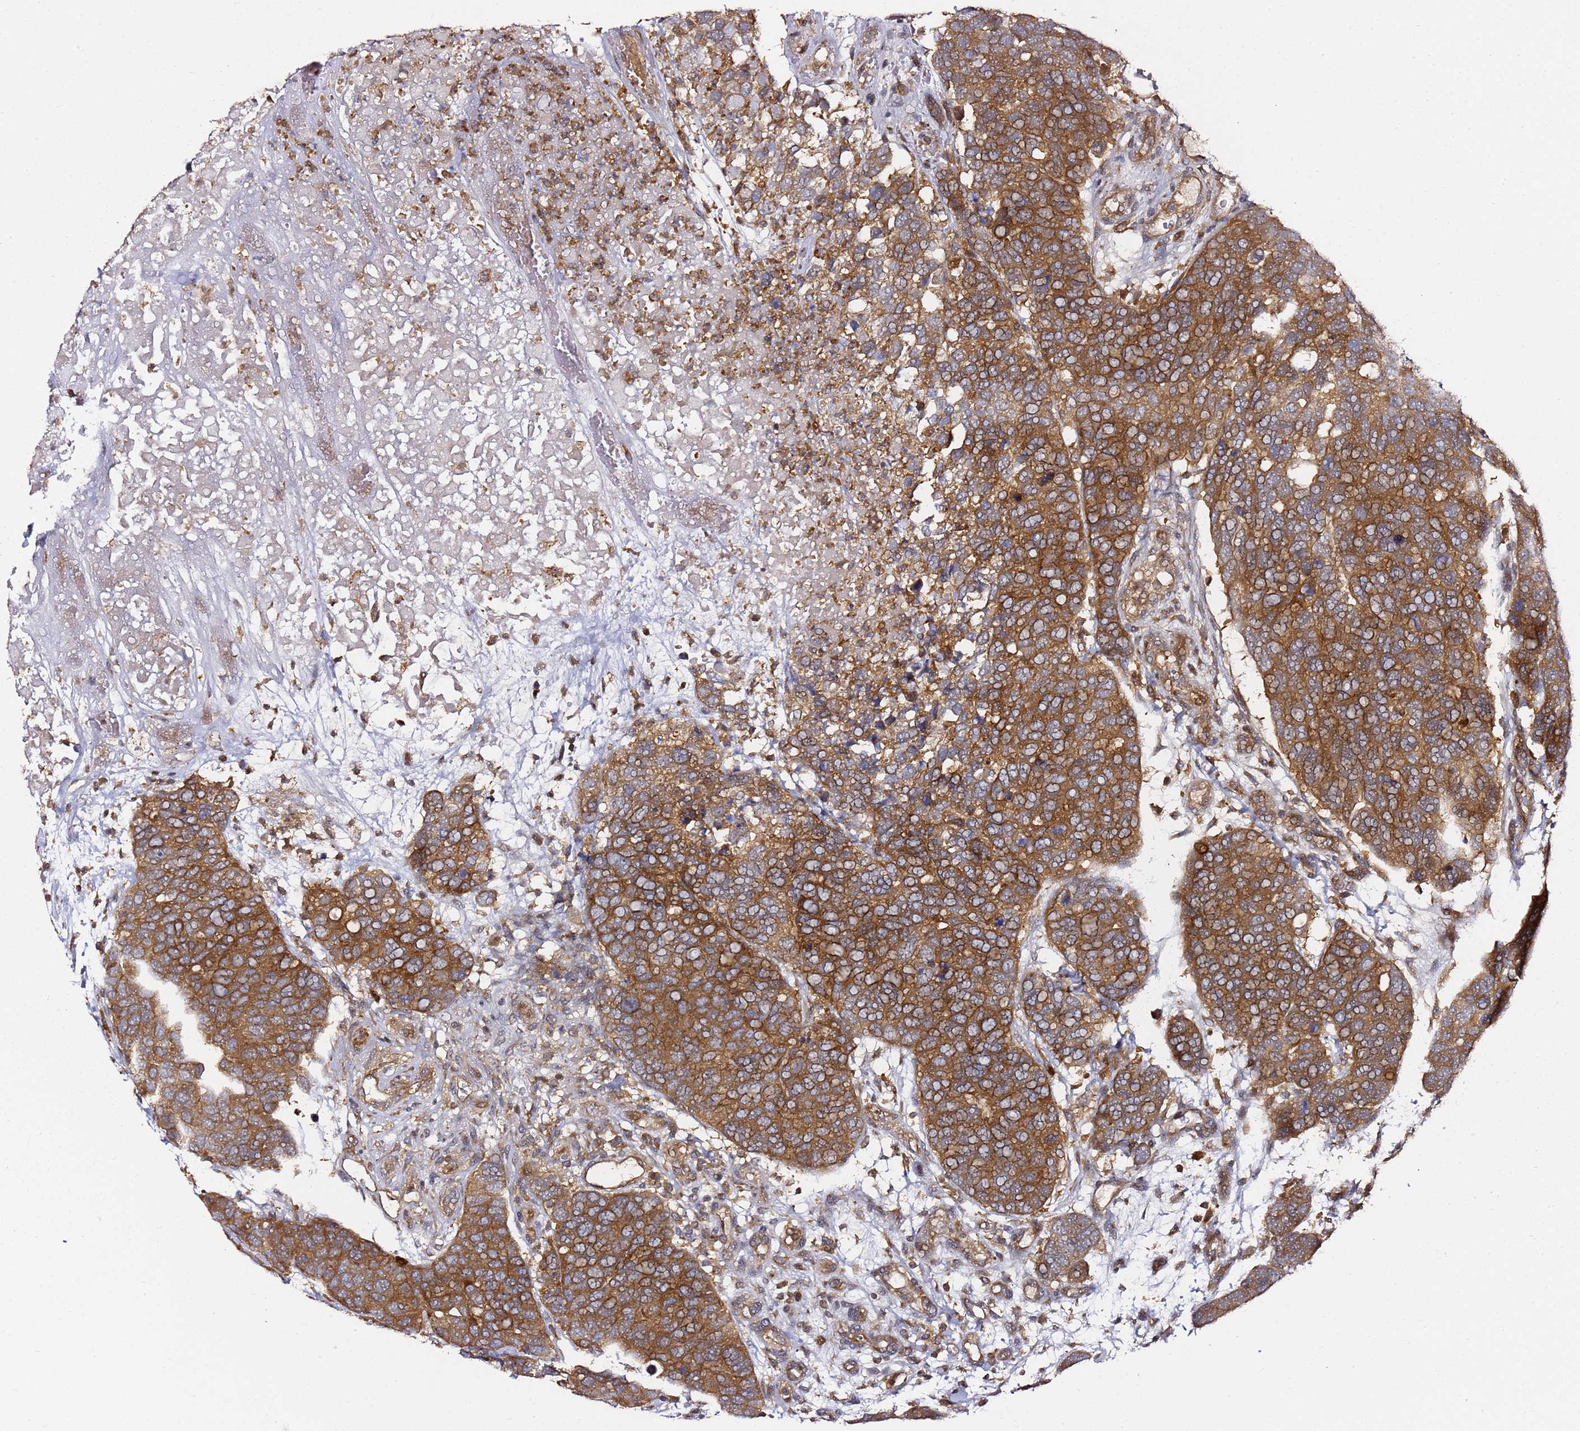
{"staining": {"intensity": "moderate", "quantity": ">75%", "location": "cytoplasmic/membranous"}, "tissue": "breast cancer", "cell_type": "Tumor cells", "image_type": "cancer", "snomed": [{"axis": "morphology", "description": "Duct carcinoma"}, {"axis": "topography", "description": "Breast"}], "caption": "This is an image of IHC staining of breast cancer (invasive ductal carcinoma), which shows moderate expression in the cytoplasmic/membranous of tumor cells.", "gene": "PRMT7", "patient": {"sex": "female", "age": 83}}